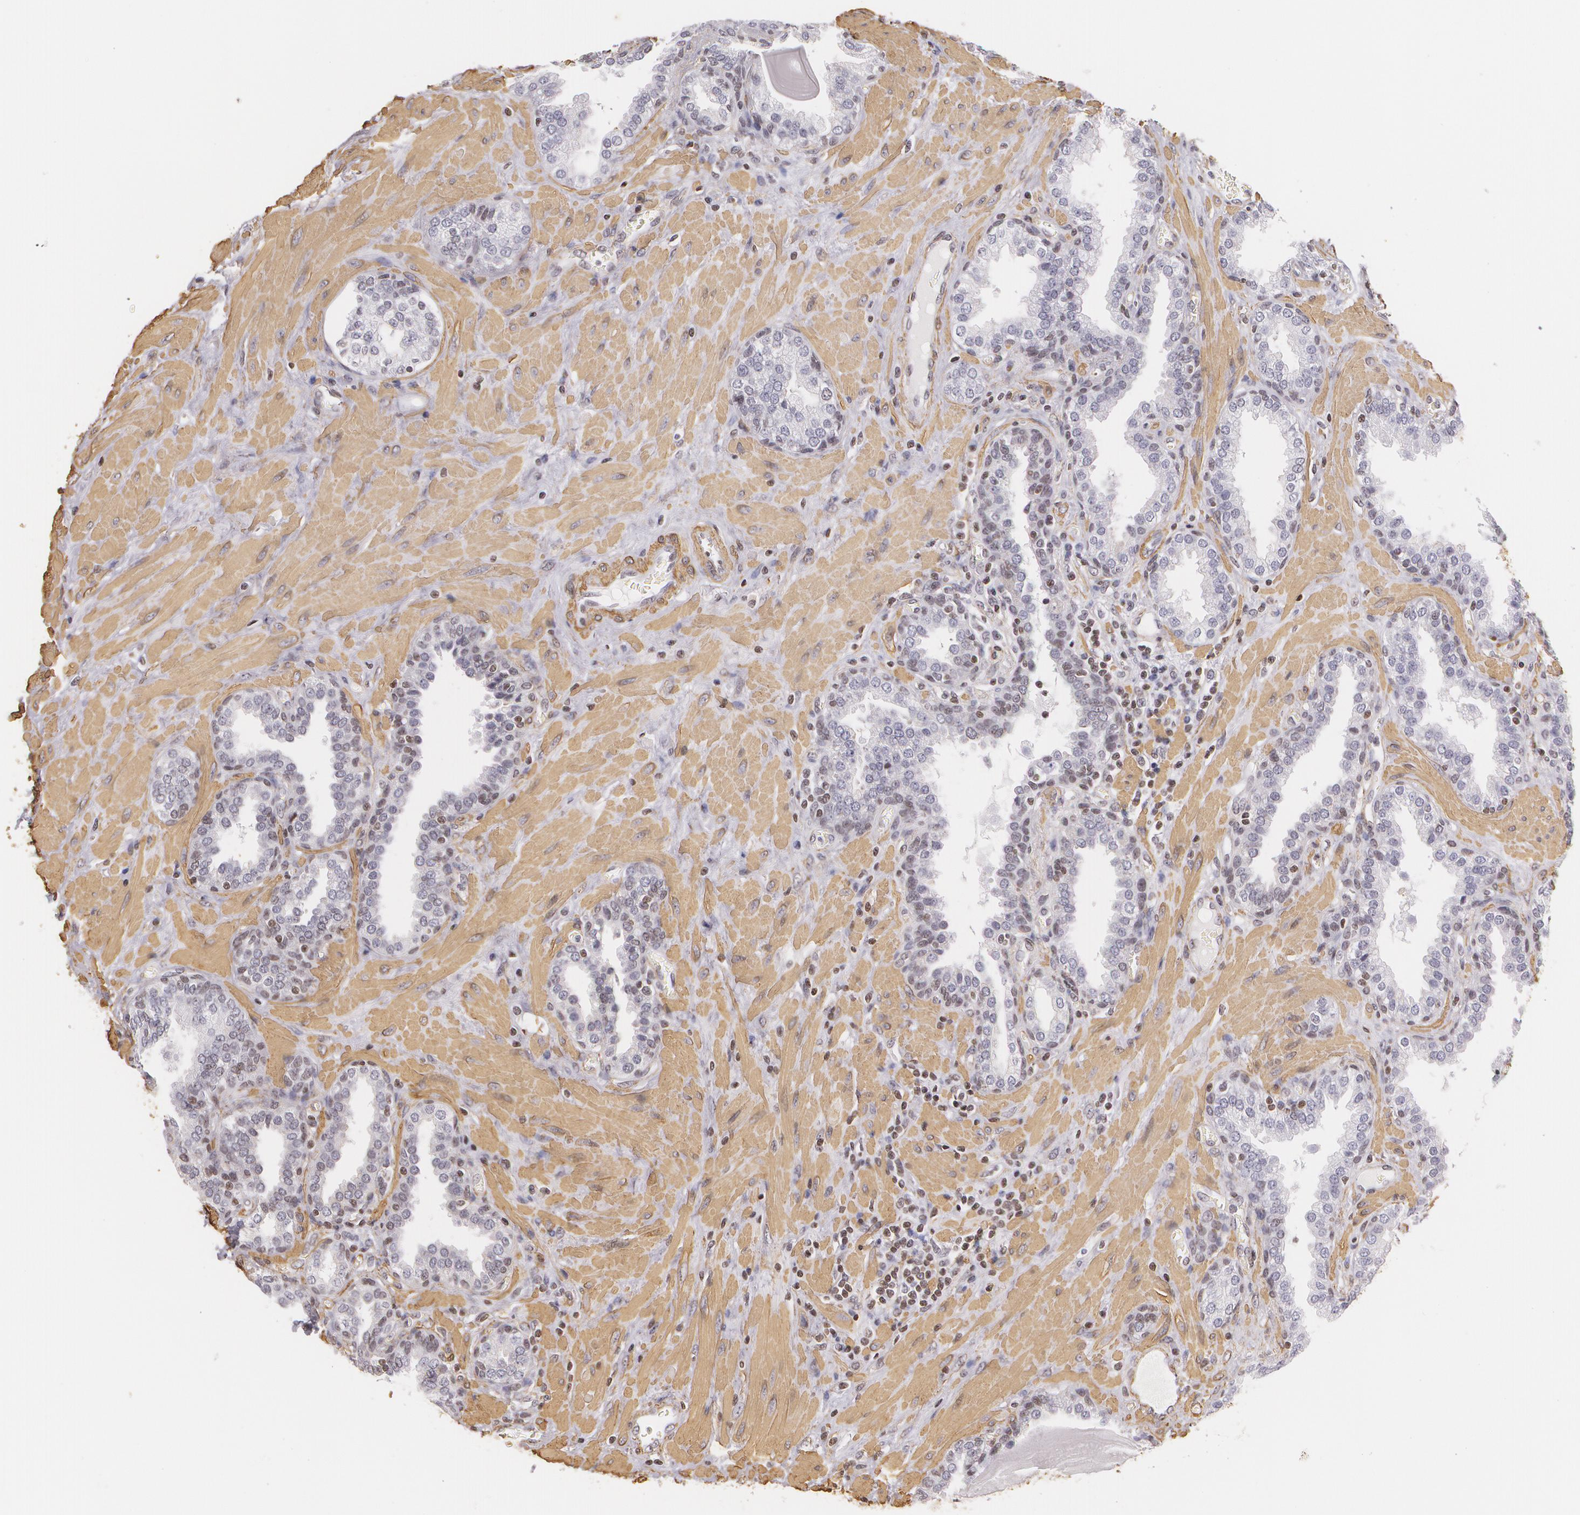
{"staining": {"intensity": "negative", "quantity": "none", "location": "none"}, "tissue": "prostate", "cell_type": "Glandular cells", "image_type": "normal", "snomed": [{"axis": "morphology", "description": "Normal tissue, NOS"}, {"axis": "topography", "description": "Prostate"}], "caption": "Immunohistochemistry (IHC) micrograph of unremarkable human prostate stained for a protein (brown), which displays no positivity in glandular cells. (DAB immunohistochemistry (IHC), high magnification).", "gene": "VAMP1", "patient": {"sex": "male", "age": 51}}